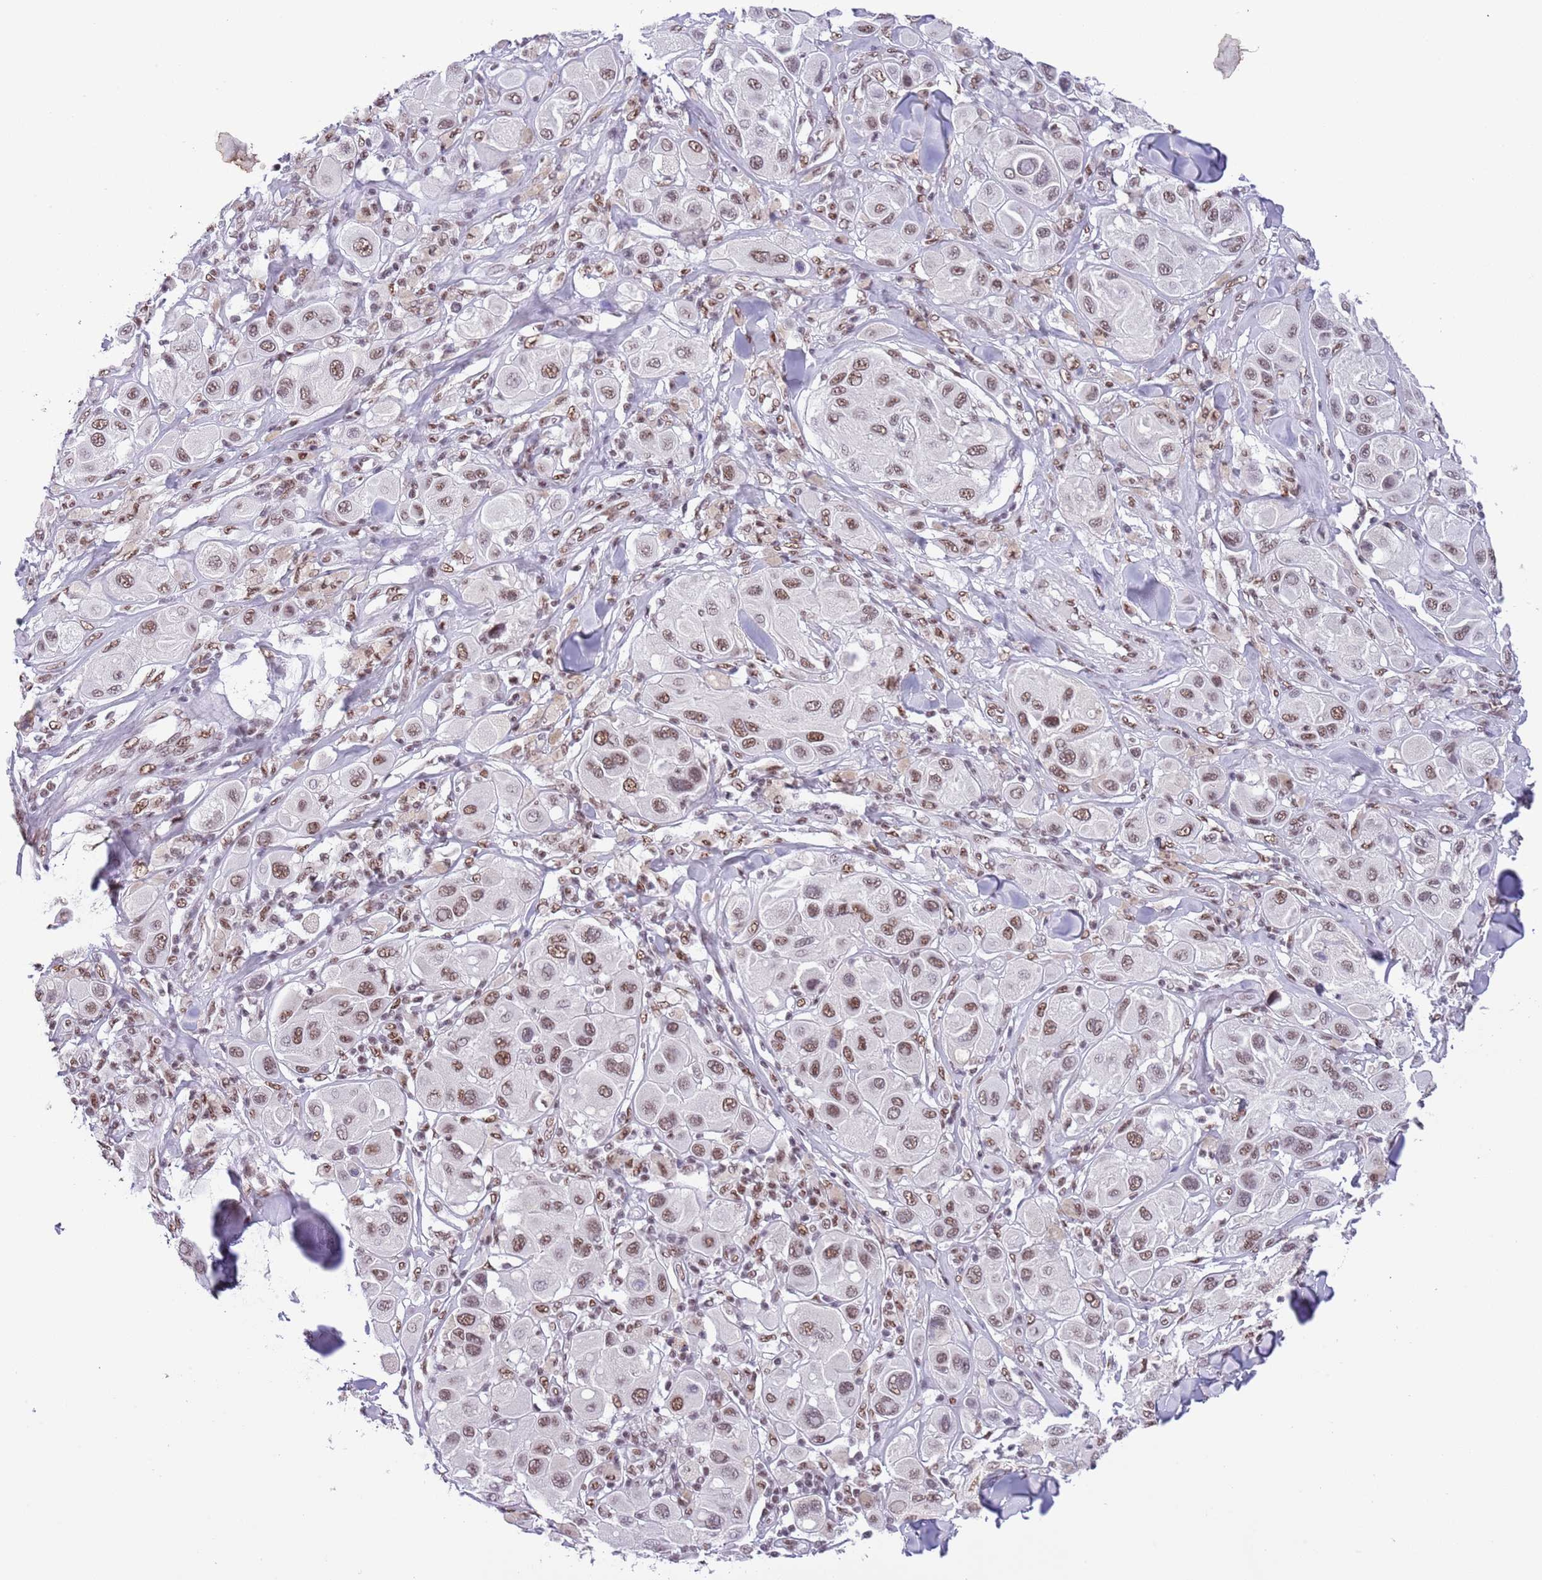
{"staining": {"intensity": "moderate", "quantity": "25%-75%", "location": "nuclear"}, "tissue": "melanoma", "cell_type": "Tumor cells", "image_type": "cancer", "snomed": [{"axis": "morphology", "description": "Malignant melanoma, Metastatic site"}, {"axis": "topography", "description": "Skin"}], "caption": "Immunohistochemistry photomicrograph of neoplastic tissue: human malignant melanoma (metastatic site) stained using immunohistochemistry displays medium levels of moderate protein expression localized specifically in the nuclear of tumor cells, appearing as a nuclear brown color.", "gene": "SF3A2", "patient": {"sex": "male", "age": 41}}